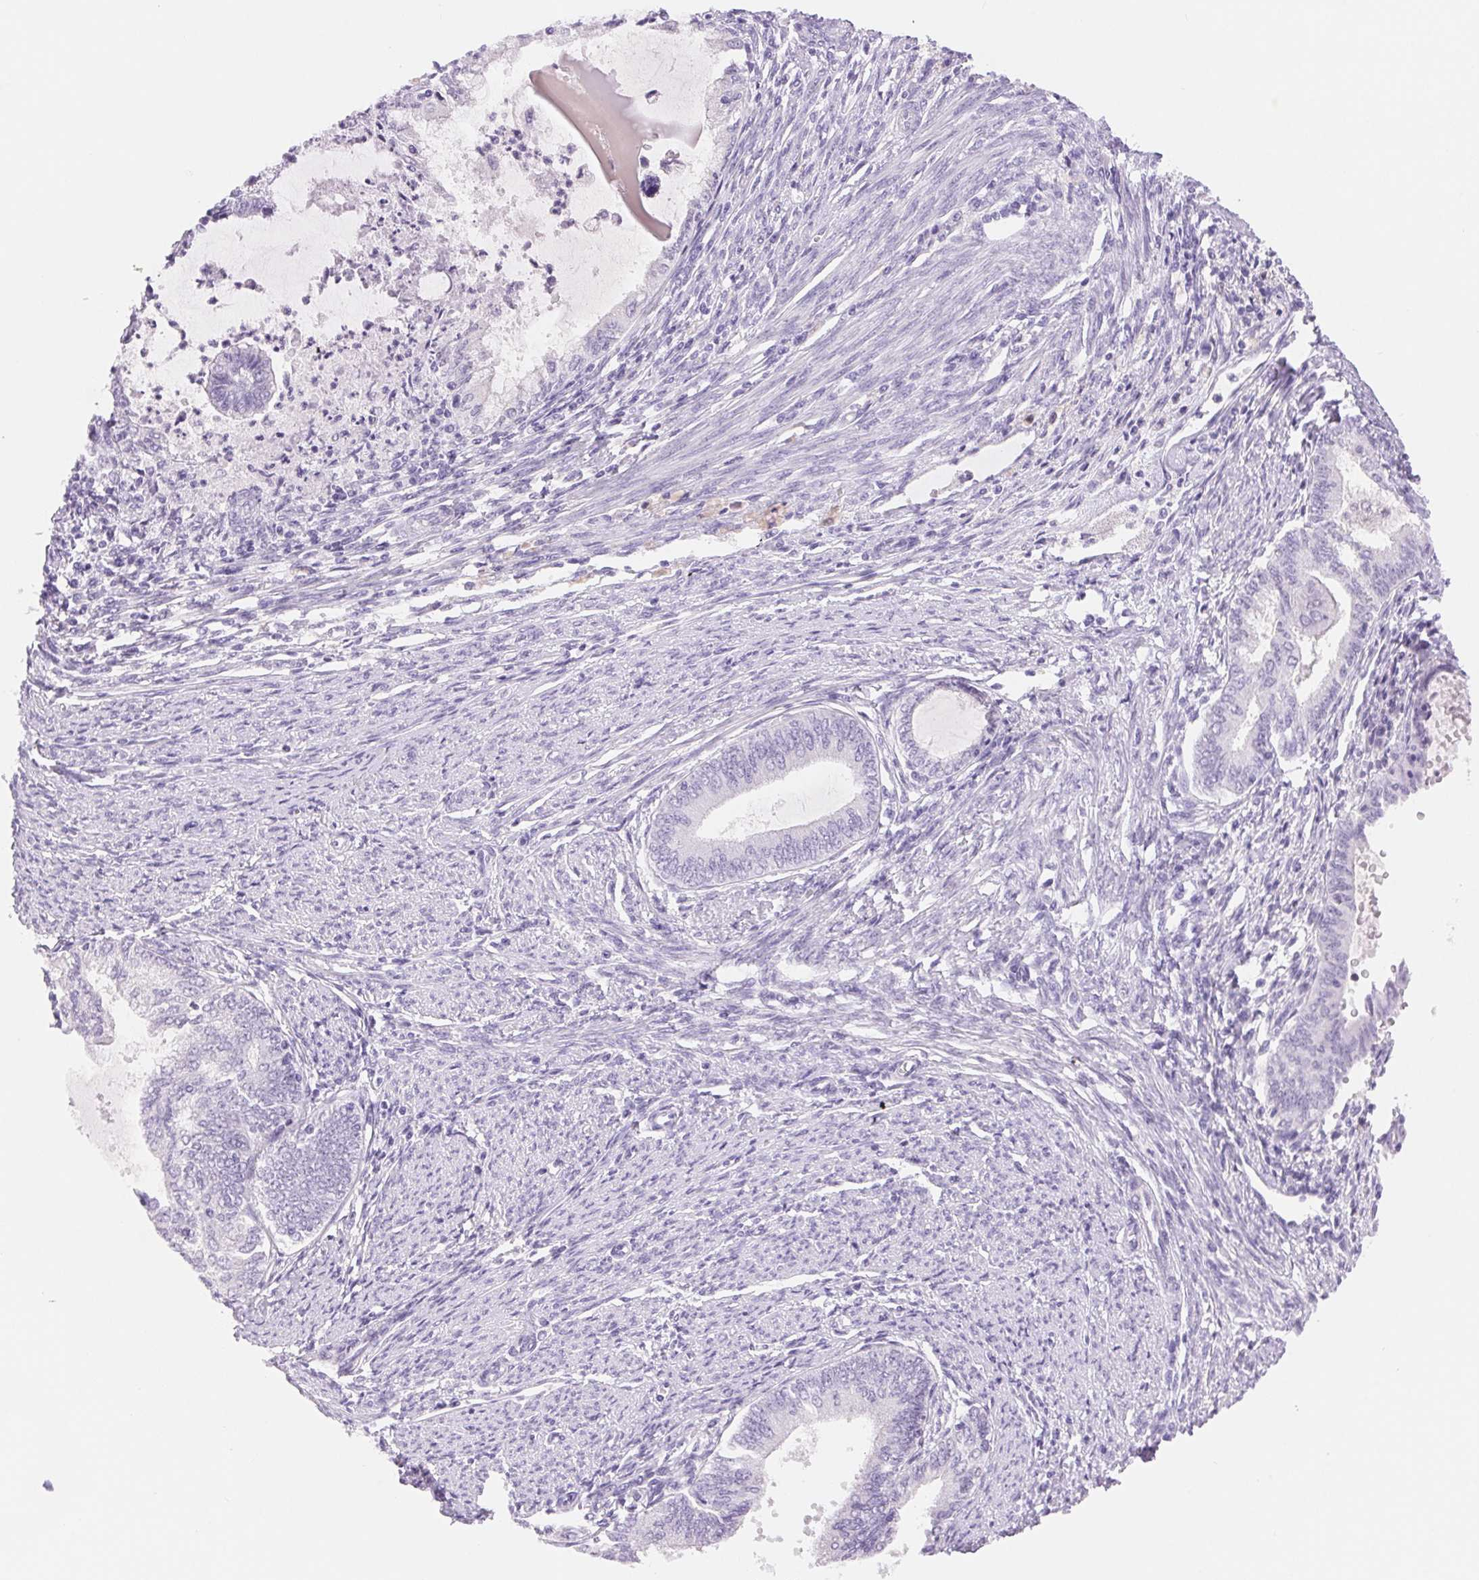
{"staining": {"intensity": "negative", "quantity": "none", "location": "none"}, "tissue": "endometrial cancer", "cell_type": "Tumor cells", "image_type": "cancer", "snomed": [{"axis": "morphology", "description": "Adenocarcinoma, NOS"}, {"axis": "topography", "description": "Endometrium"}], "caption": "High magnification brightfield microscopy of adenocarcinoma (endometrial) stained with DAB (3,3'-diaminobenzidine) (brown) and counterstained with hematoxylin (blue): tumor cells show no significant staining.", "gene": "ASGR2", "patient": {"sex": "female", "age": 79}}